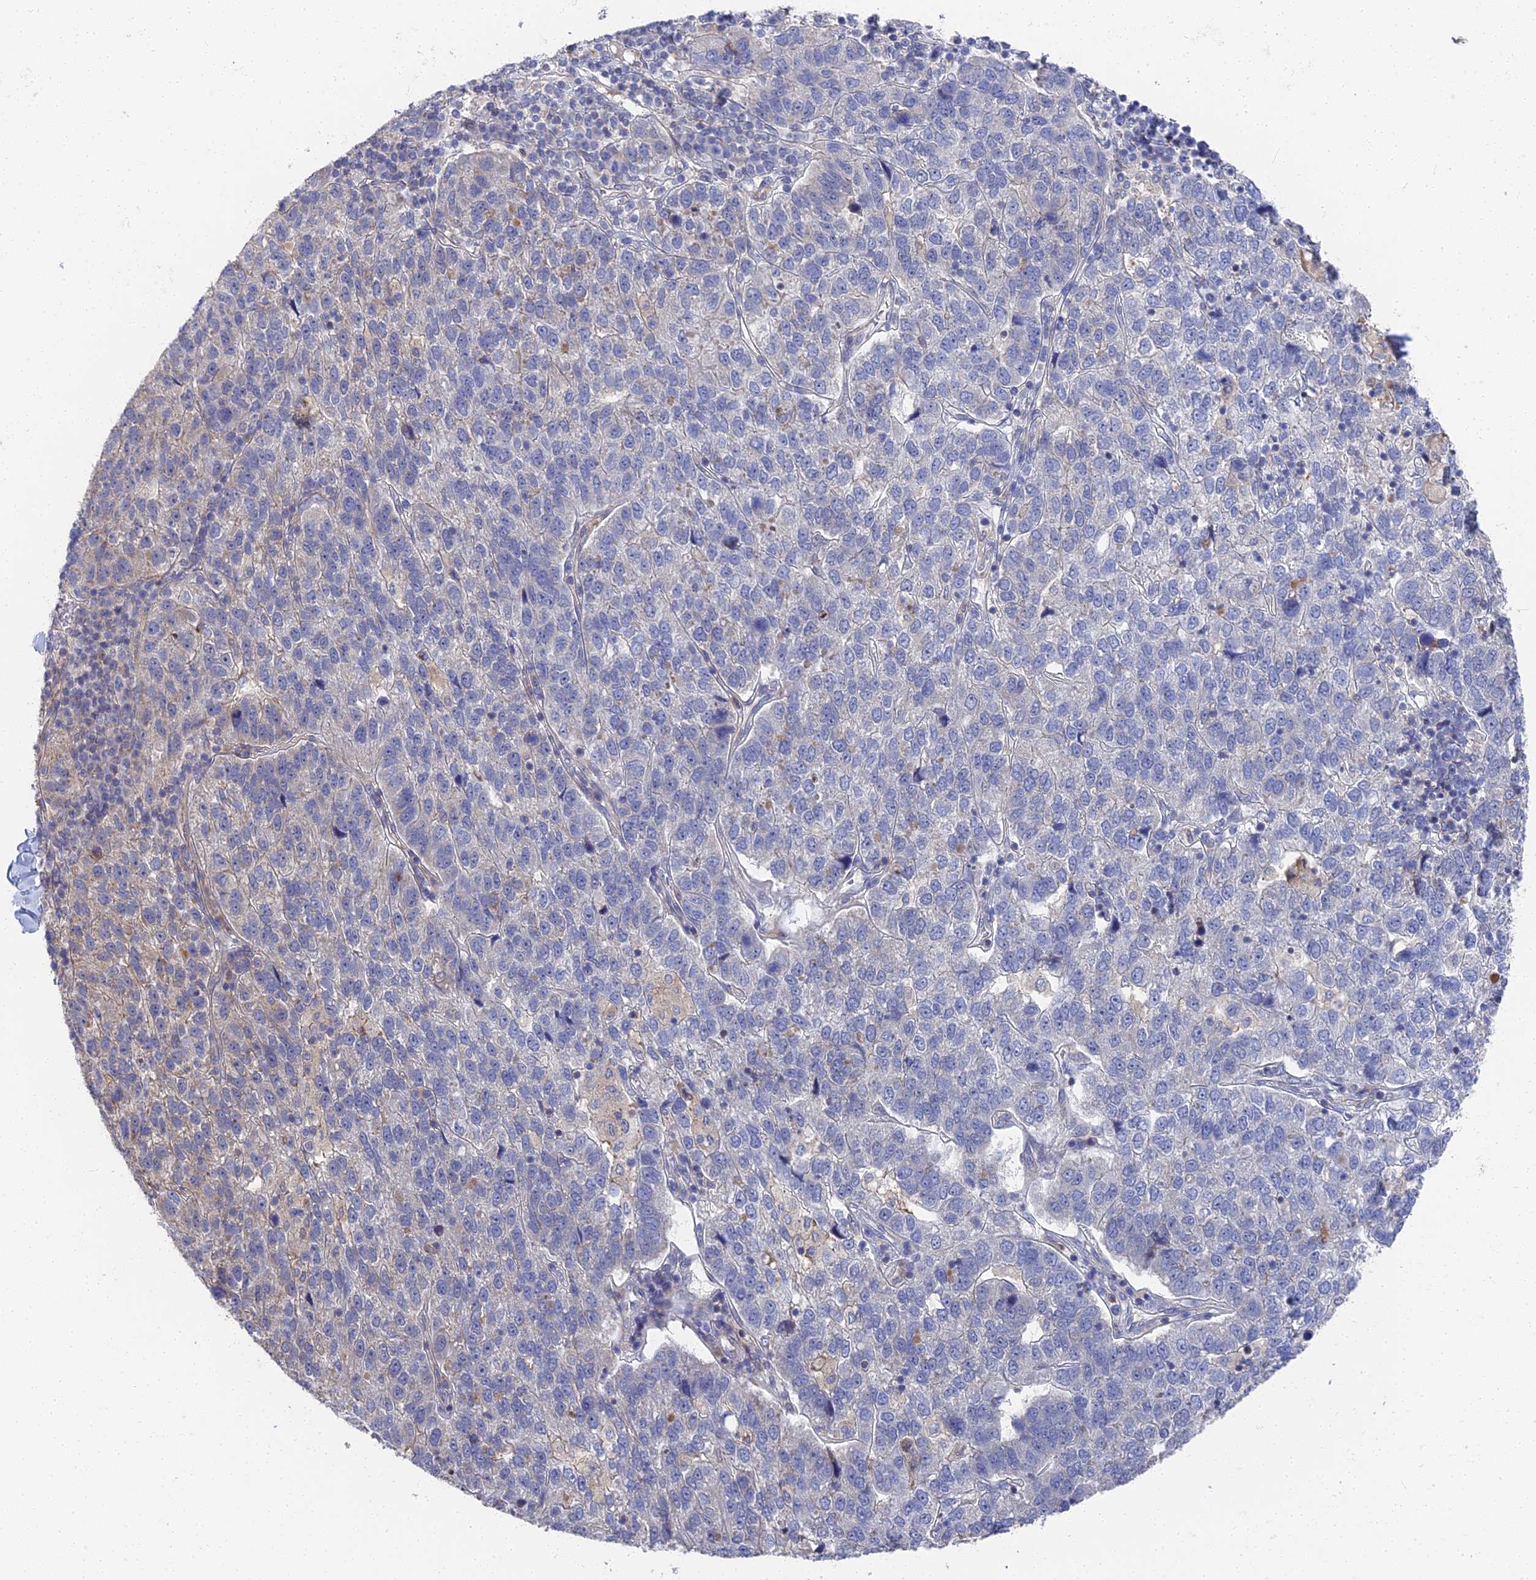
{"staining": {"intensity": "negative", "quantity": "none", "location": "none"}, "tissue": "pancreatic cancer", "cell_type": "Tumor cells", "image_type": "cancer", "snomed": [{"axis": "morphology", "description": "Adenocarcinoma, NOS"}, {"axis": "topography", "description": "Pancreas"}], "caption": "High magnification brightfield microscopy of adenocarcinoma (pancreatic) stained with DAB (3,3'-diaminobenzidine) (brown) and counterstained with hematoxylin (blue): tumor cells show no significant staining.", "gene": "CCDC113", "patient": {"sex": "female", "age": 61}}